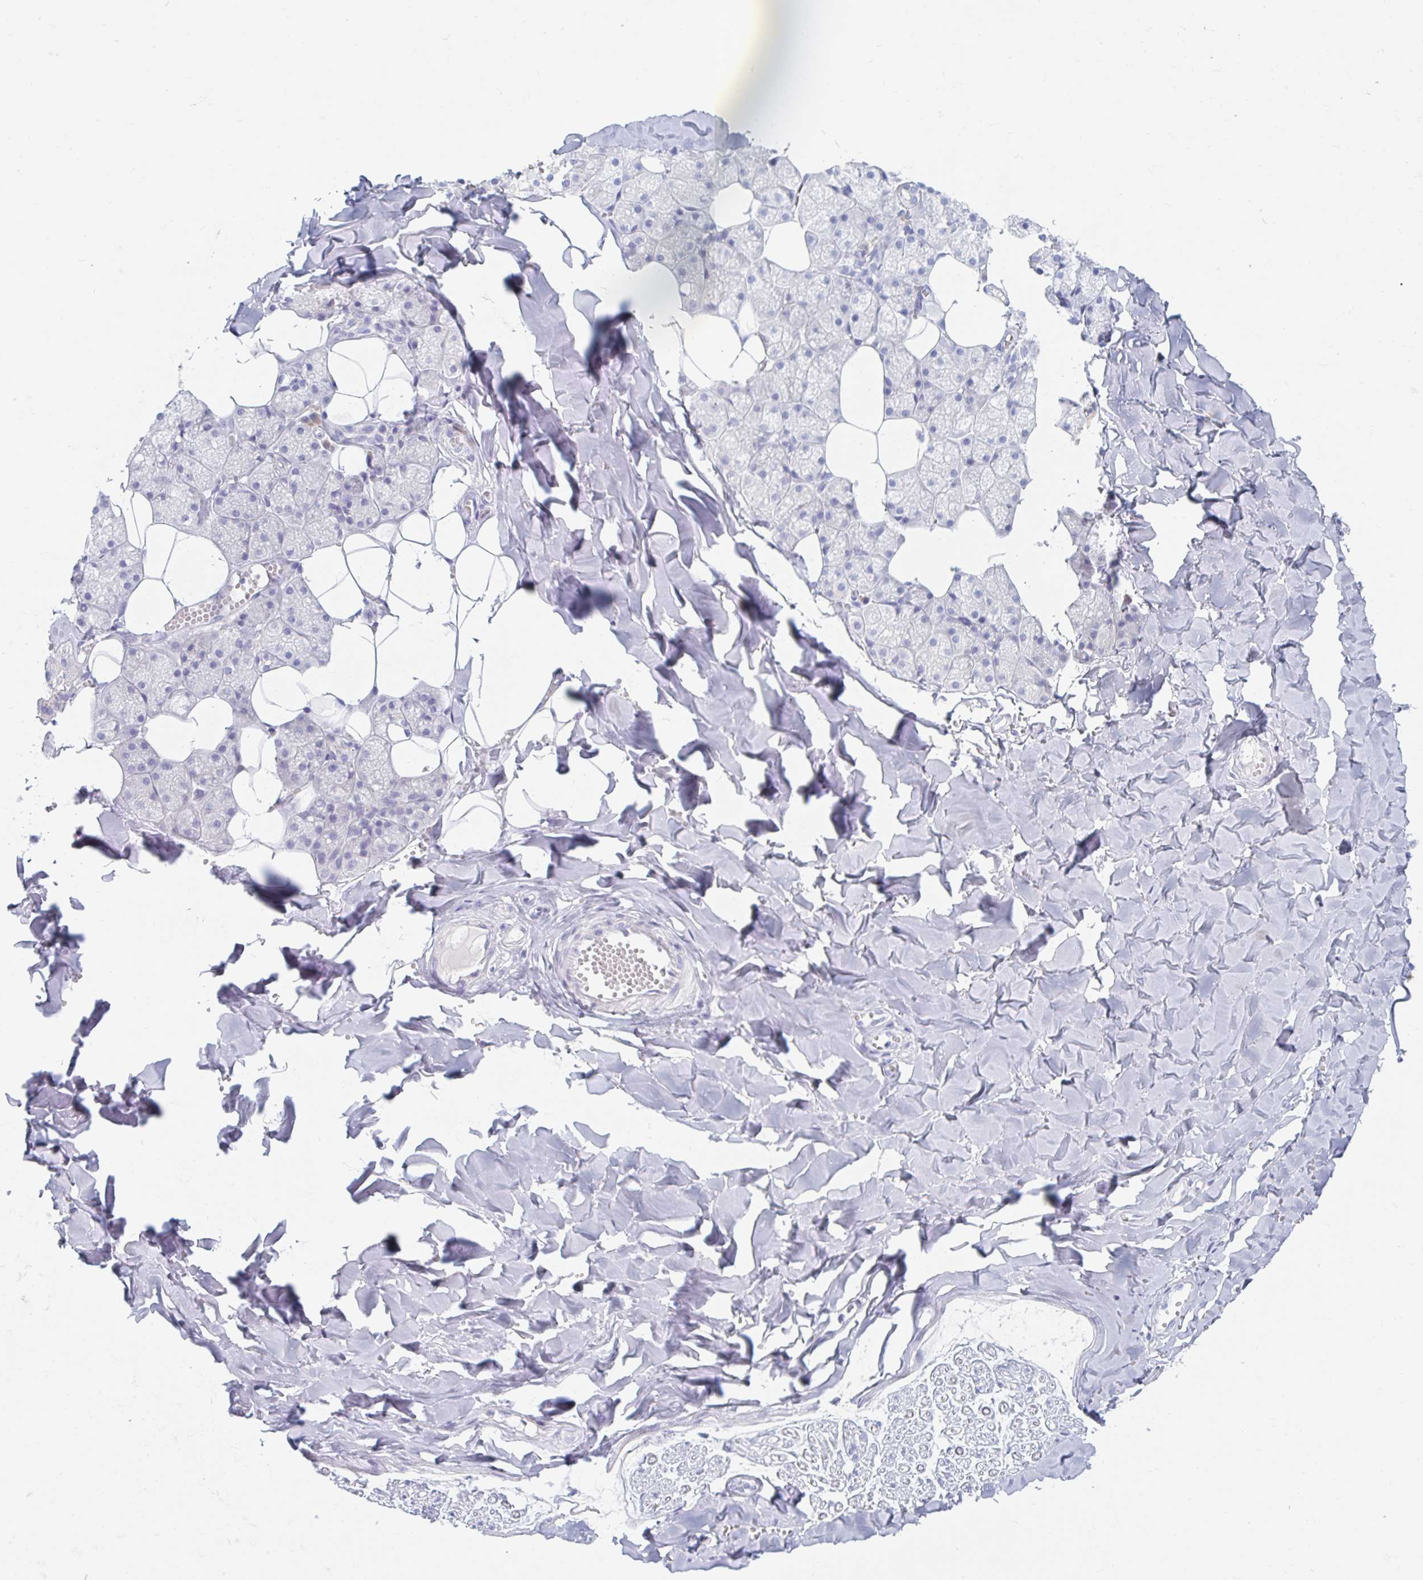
{"staining": {"intensity": "negative", "quantity": "none", "location": "none"}, "tissue": "salivary gland", "cell_type": "Glandular cells", "image_type": "normal", "snomed": [{"axis": "morphology", "description": "Normal tissue, NOS"}, {"axis": "topography", "description": "Salivary gland"}, {"axis": "topography", "description": "Peripheral nerve tissue"}], "caption": "High power microscopy photomicrograph of an immunohistochemistry (IHC) histopathology image of benign salivary gland, revealing no significant positivity in glandular cells.", "gene": "MYLK2", "patient": {"sex": "male", "age": 38}}